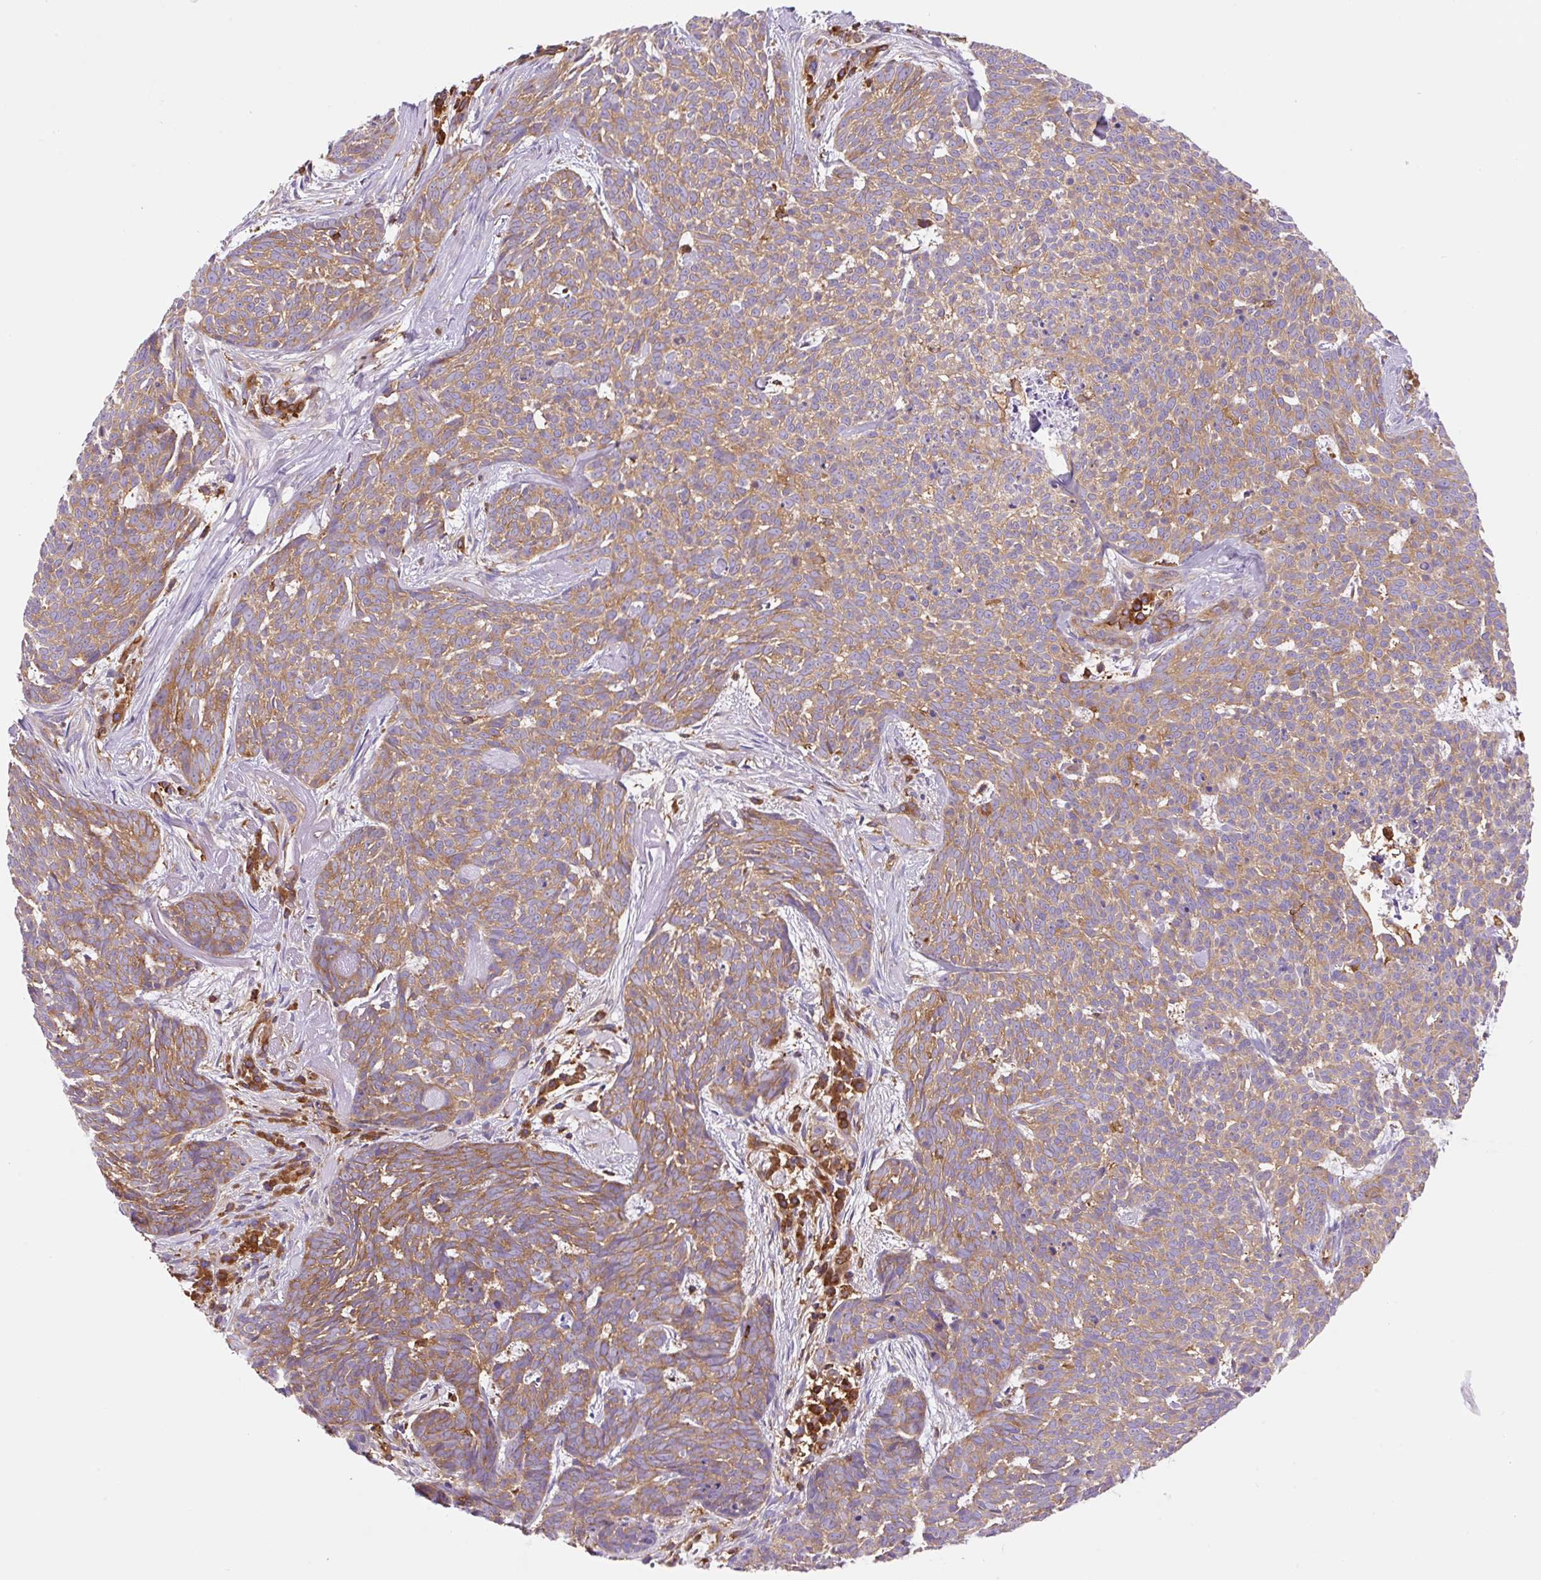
{"staining": {"intensity": "moderate", "quantity": ">75%", "location": "cytoplasmic/membranous"}, "tissue": "skin cancer", "cell_type": "Tumor cells", "image_type": "cancer", "snomed": [{"axis": "morphology", "description": "Basal cell carcinoma"}, {"axis": "topography", "description": "Skin"}], "caption": "Basal cell carcinoma (skin) stained for a protein (brown) exhibits moderate cytoplasmic/membranous positive expression in about >75% of tumor cells.", "gene": "DNM2", "patient": {"sex": "female", "age": 93}}